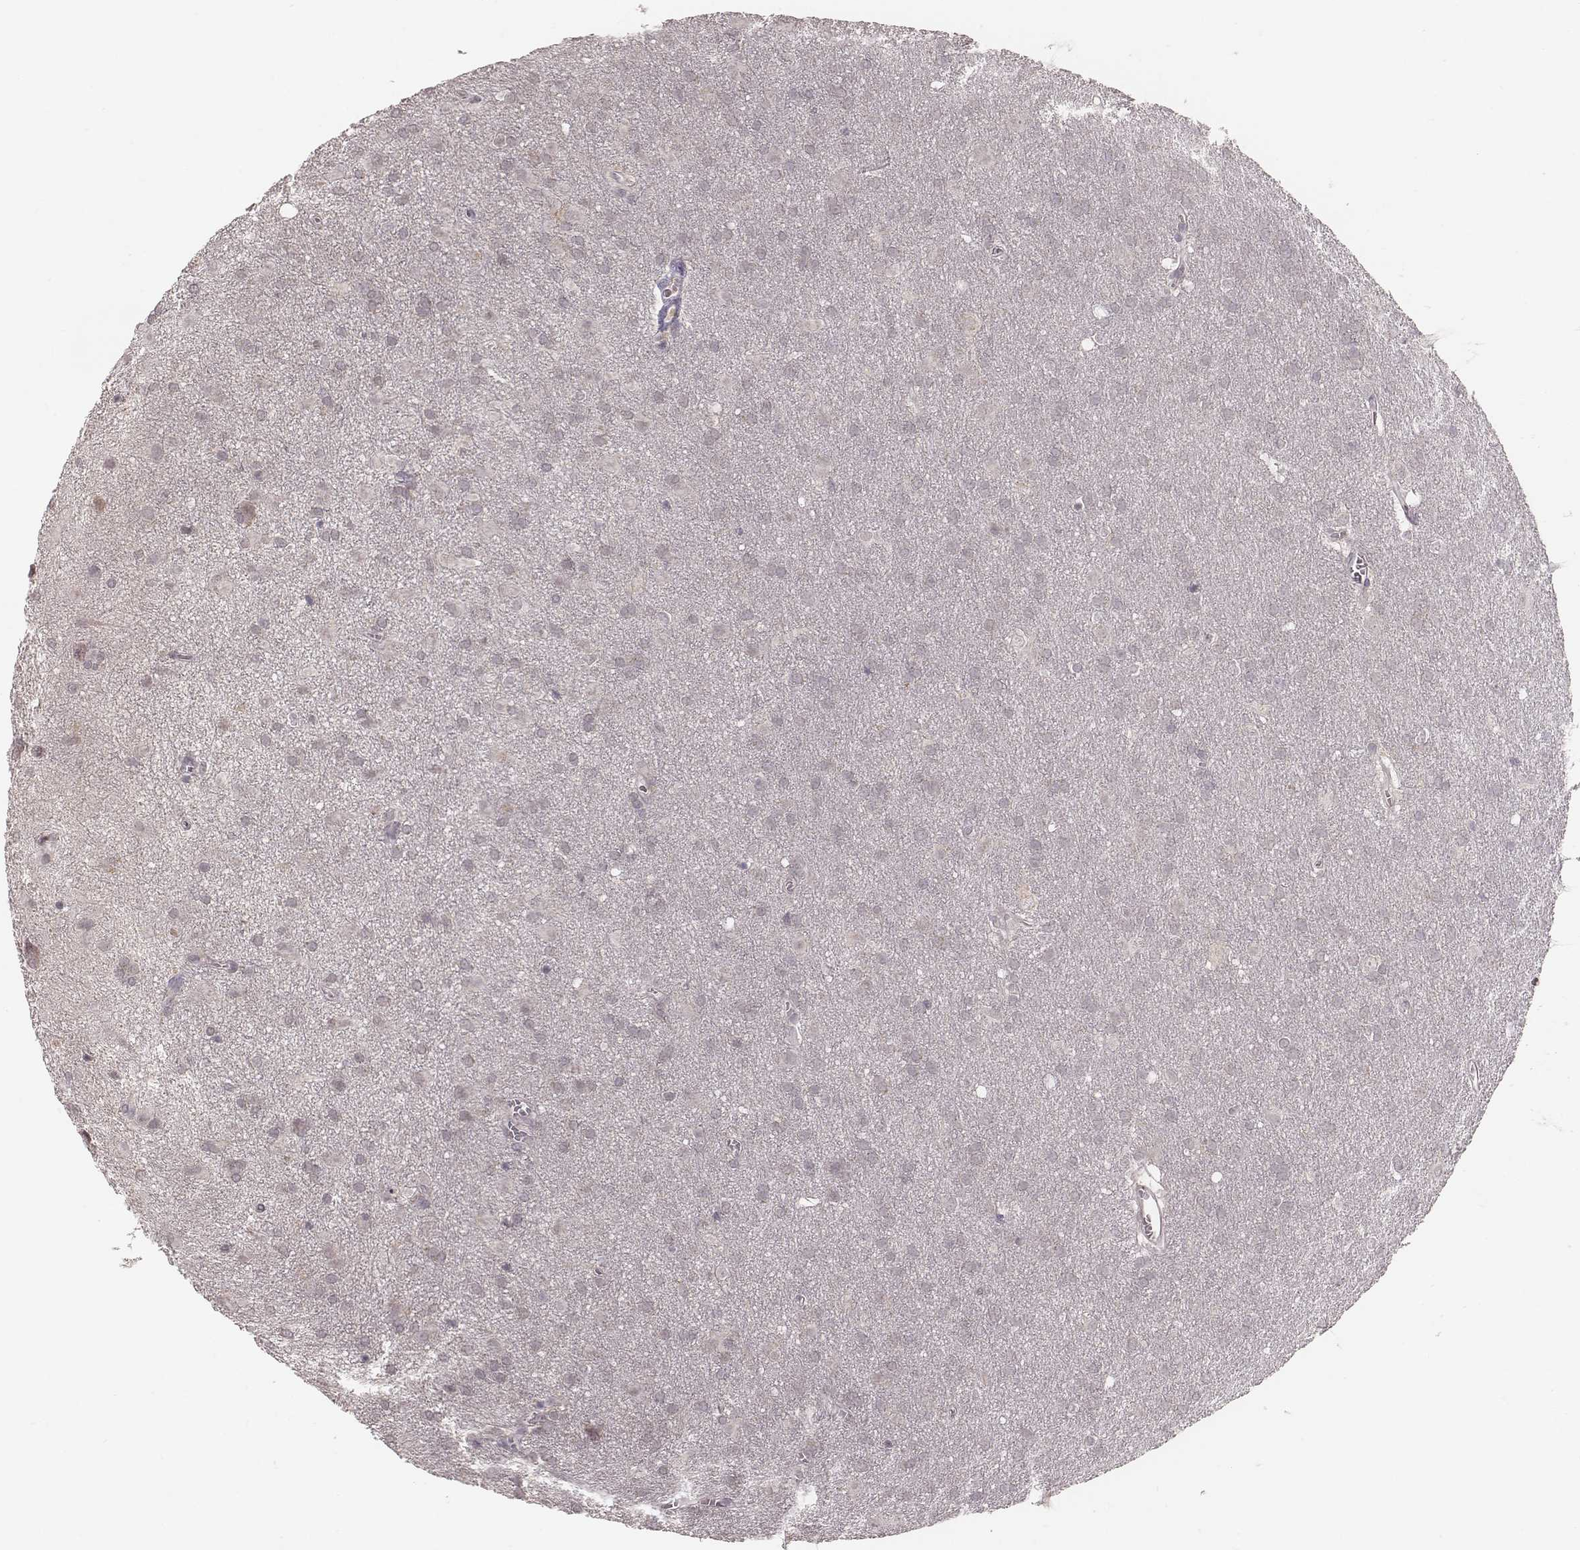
{"staining": {"intensity": "negative", "quantity": "none", "location": "none"}, "tissue": "glioma", "cell_type": "Tumor cells", "image_type": "cancer", "snomed": [{"axis": "morphology", "description": "Glioma, malignant, Low grade"}, {"axis": "topography", "description": "Brain"}], "caption": "High magnification brightfield microscopy of glioma stained with DAB (brown) and counterstained with hematoxylin (blue): tumor cells show no significant expression.", "gene": "LY6K", "patient": {"sex": "male", "age": 58}}